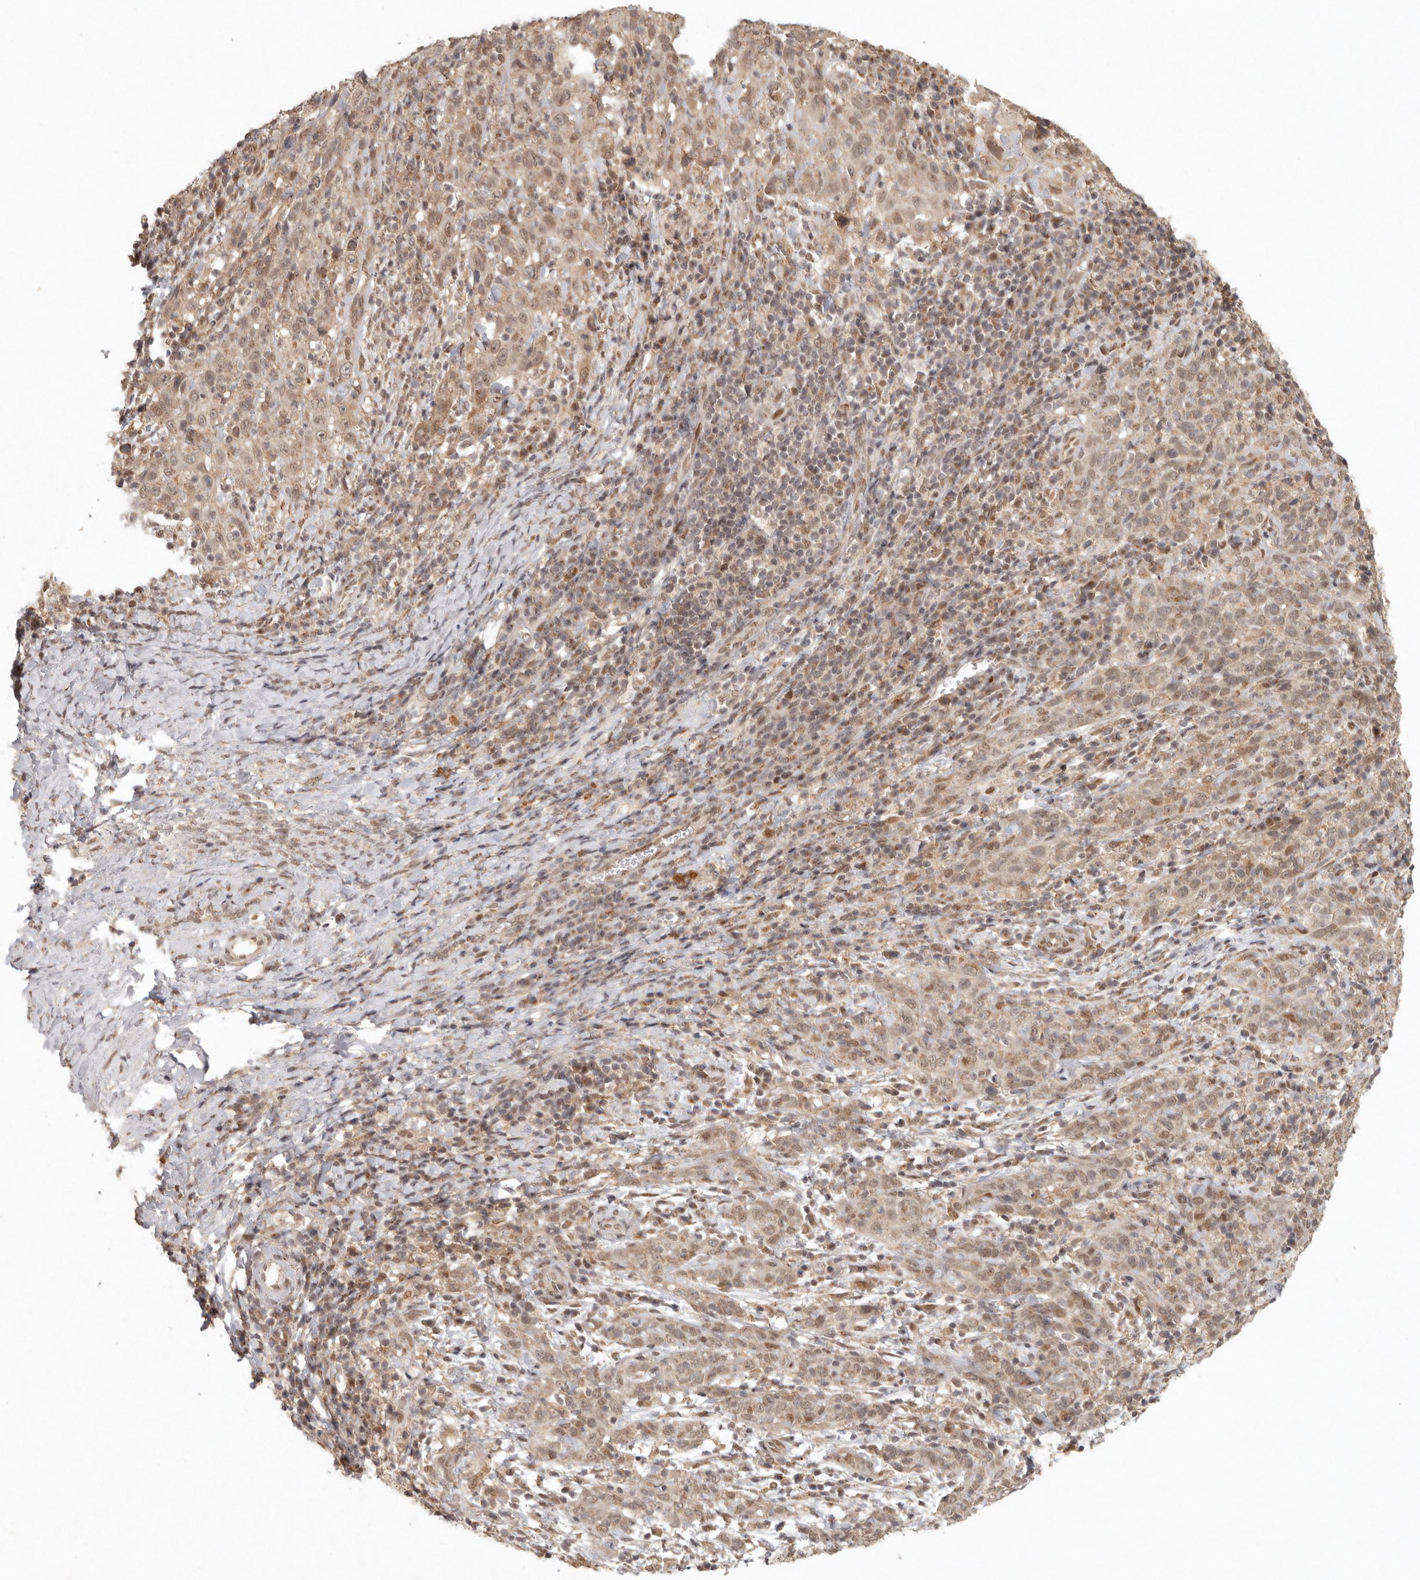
{"staining": {"intensity": "moderate", "quantity": ">75%", "location": "cytoplasmic/membranous,nuclear"}, "tissue": "cervical cancer", "cell_type": "Tumor cells", "image_type": "cancer", "snomed": [{"axis": "morphology", "description": "Squamous cell carcinoma, NOS"}, {"axis": "topography", "description": "Cervix"}], "caption": "The micrograph displays staining of cervical cancer, revealing moderate cytoplasmic/membranous and nuclear protein expression (brown color) within tumor cells.", "gene": "LRRC75A", "patient": {"sex": "female", "age": 46}}